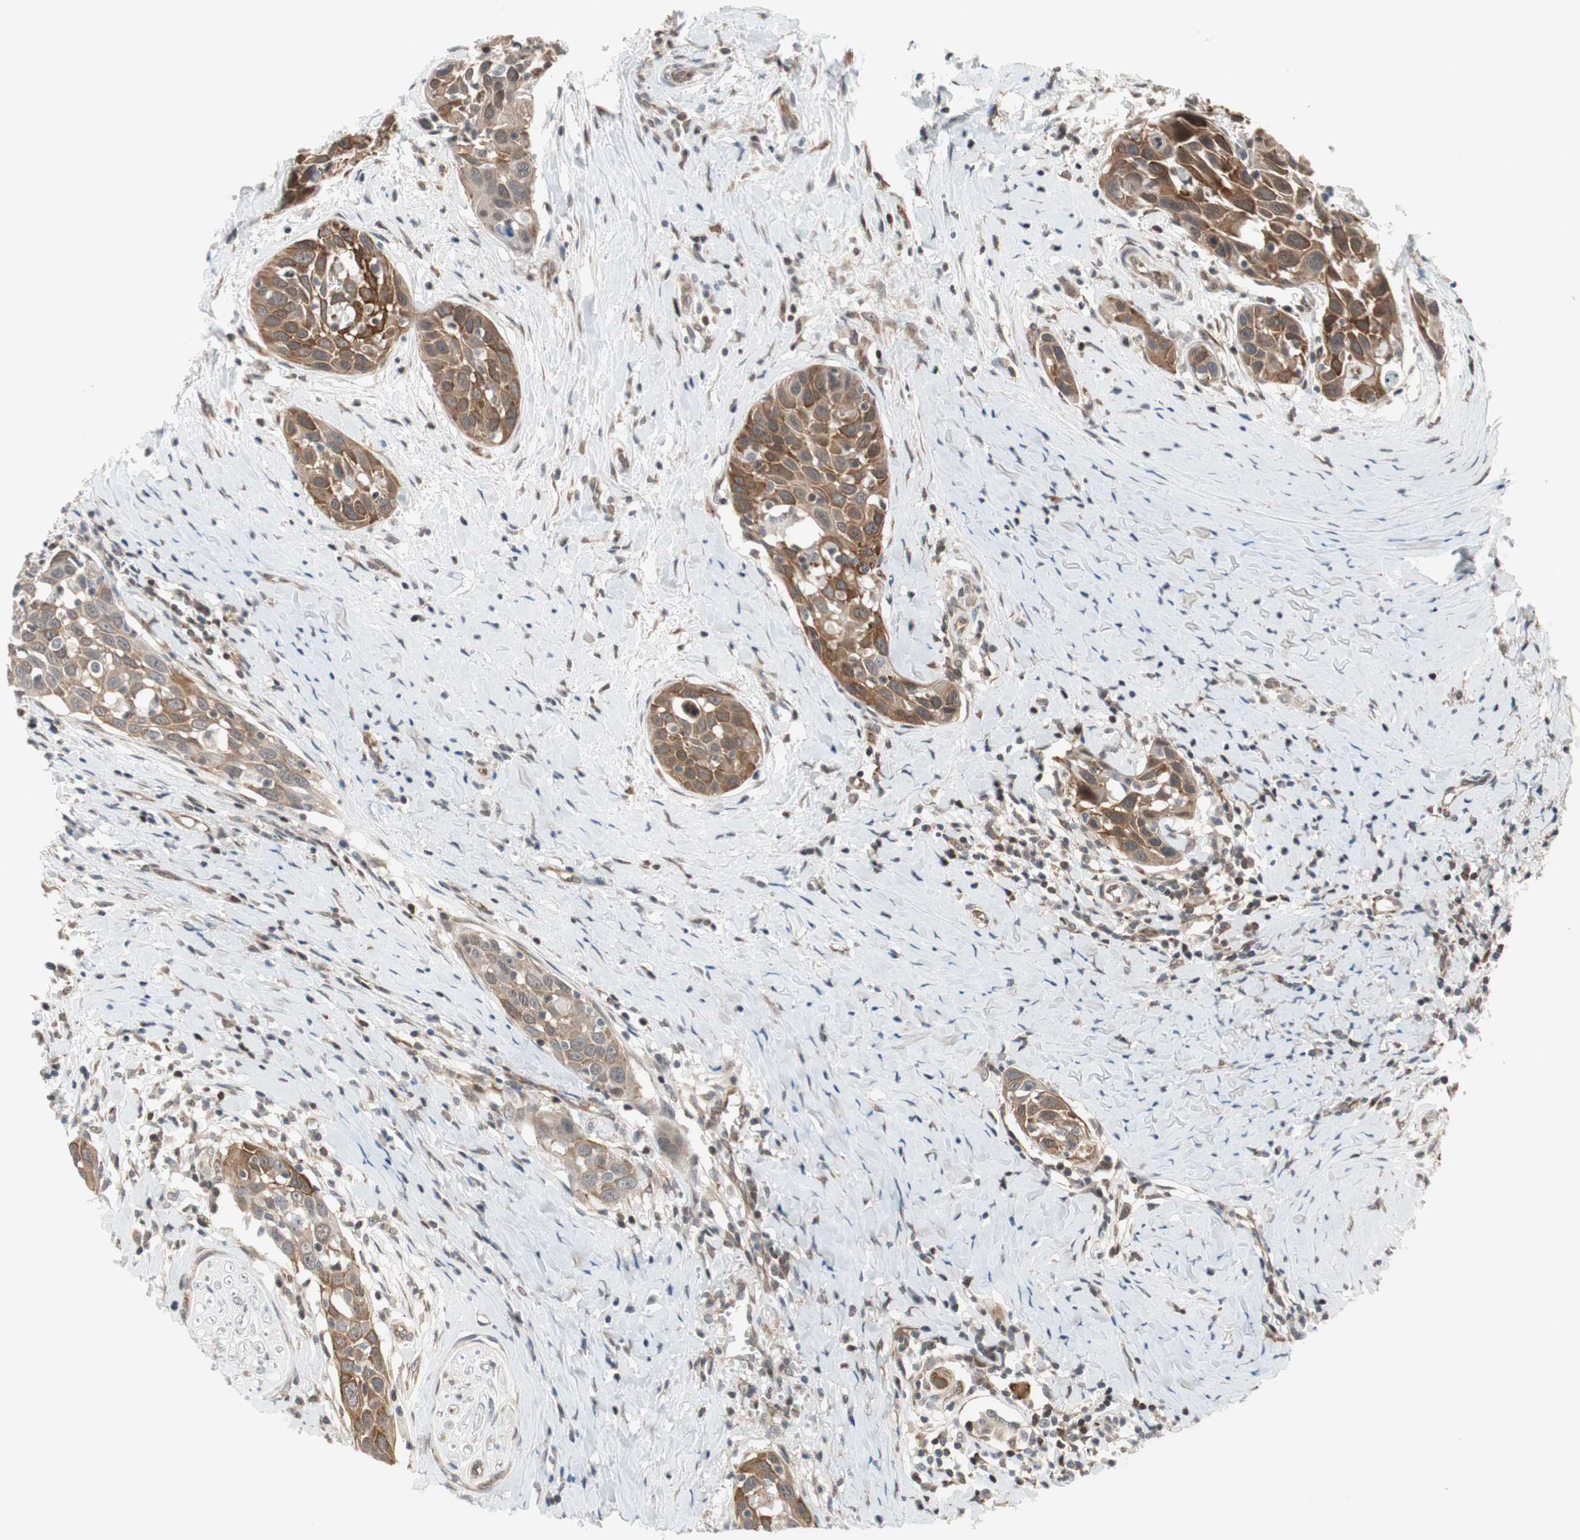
{"staining": {"intensity": "moderate", "quantity": ">75%", "location": "cytoplasmic/membranous"}, "tissue": "head and neck cancer", "cell_type": "Tumor cells", "image_type": "cancer", "snomed": [{"axis": "morphology", "description": "Normal tissue, NOS"}, {"axis": "morphology", "description": "Squamous cell carcinoma, NOS"}, {"axis": "topography", "description": "Oral tissue"}, {"axis": "topography", "description": "Head-Neck"}], "caption": "This is an image of IHC staining of squamous cell carcinoma (head and neck), which shows moderate positivity in the cytoplasmic/membranous of tumor cells.", "gene": "ZNF512B", "patient": {"sex": "female", "age": 50}}